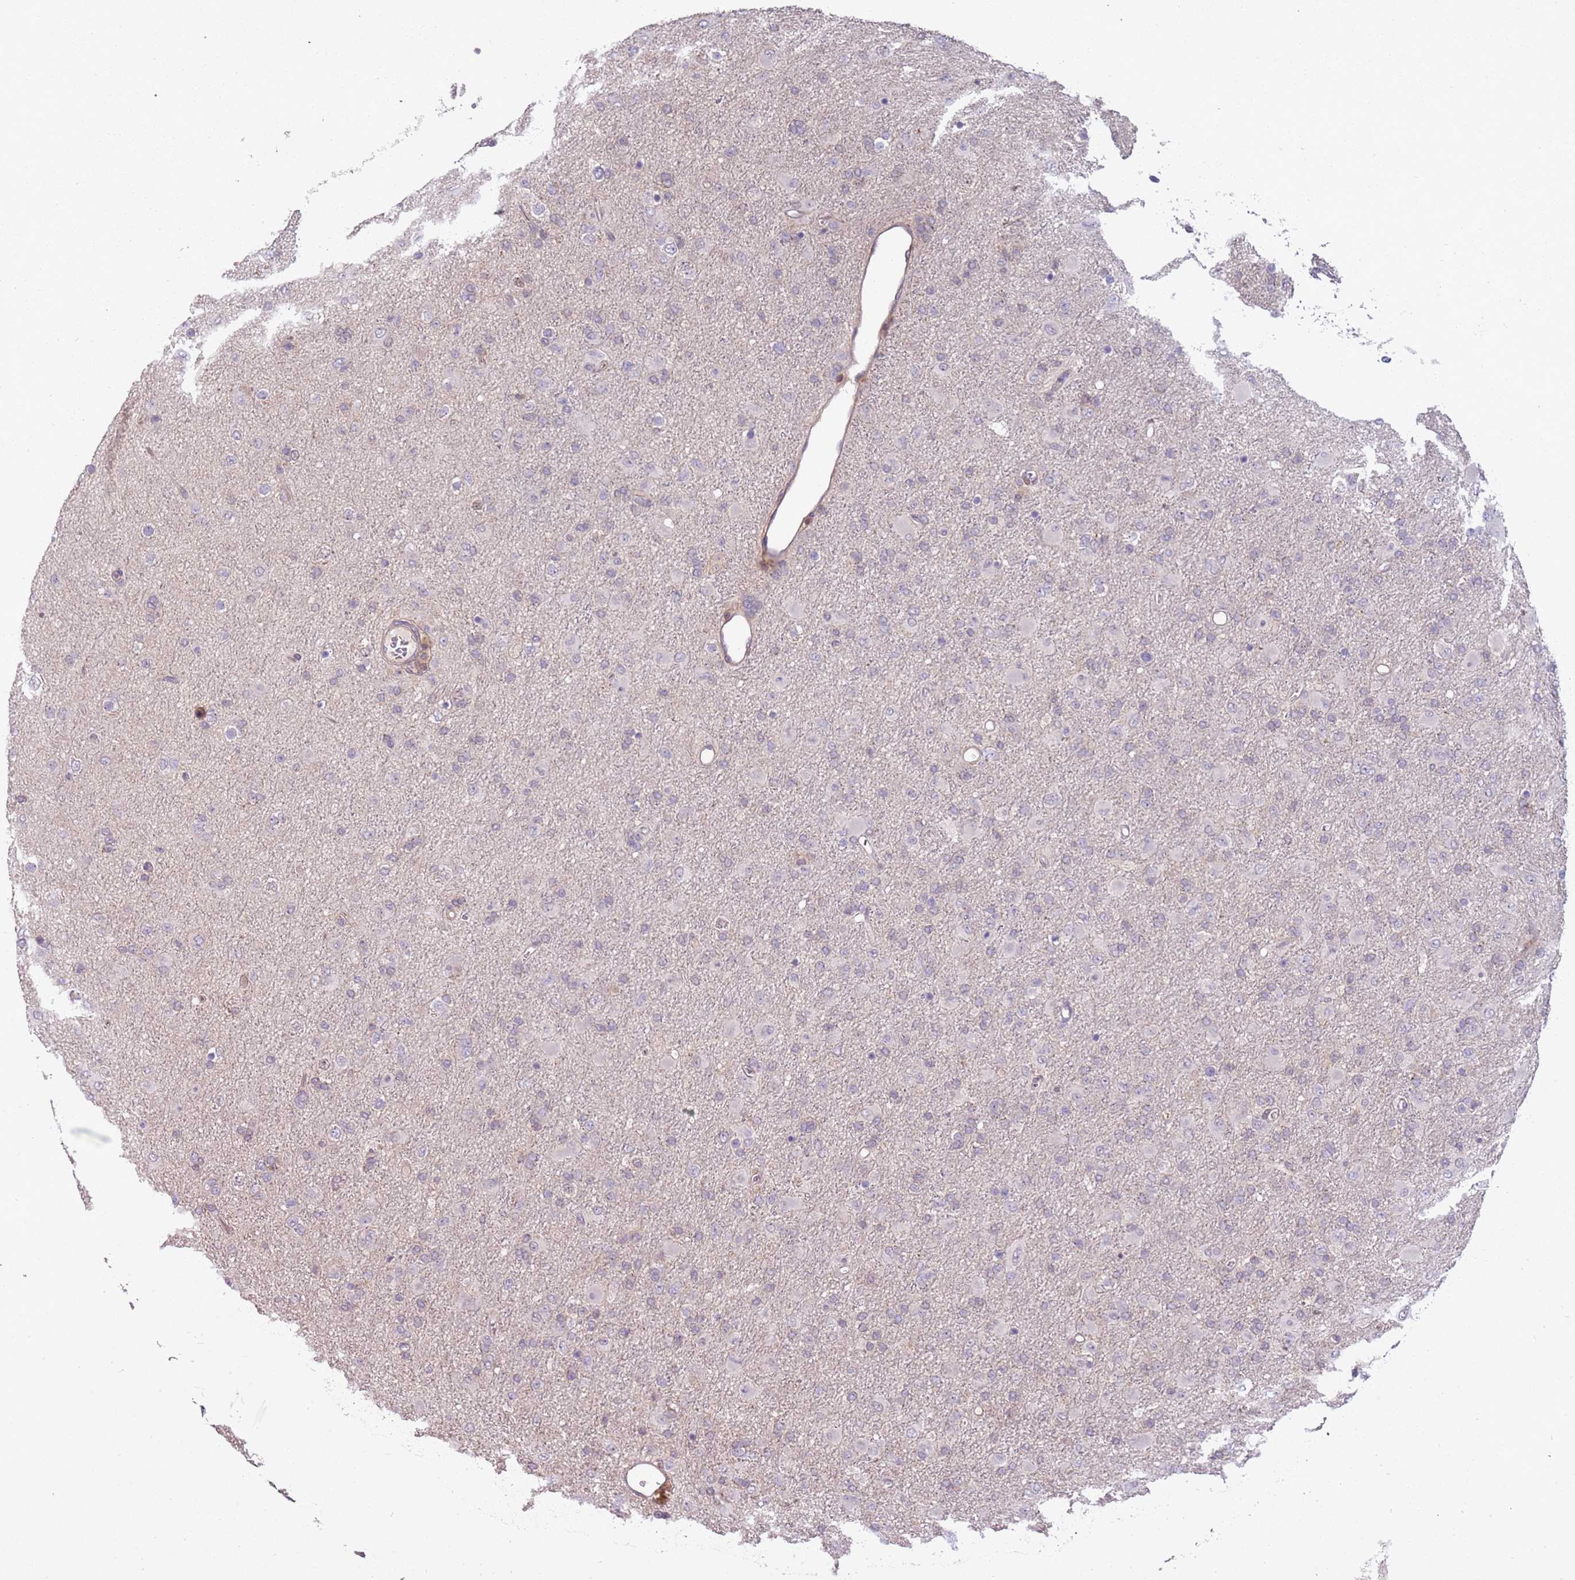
{"staining": {"intensity": "weak", "quantity": "<25%", "location": "nuclear"}, "tissue": "glioma", "cell_type": "Tumor cells", "image_type": "cancer", "snomed": [{"axis": "morphology", "description": "Glioma, malignant, Low grade"}, {"axis": "topography", "description": "Brain"}], "caption": "High power microscopy photomicrograph of an immunohistochemistry (IHC) image of glioma, revealing no significant staining in tumor cells.", "gene": "GSTO2", "patient": {"sex": "male", "age": 65}}